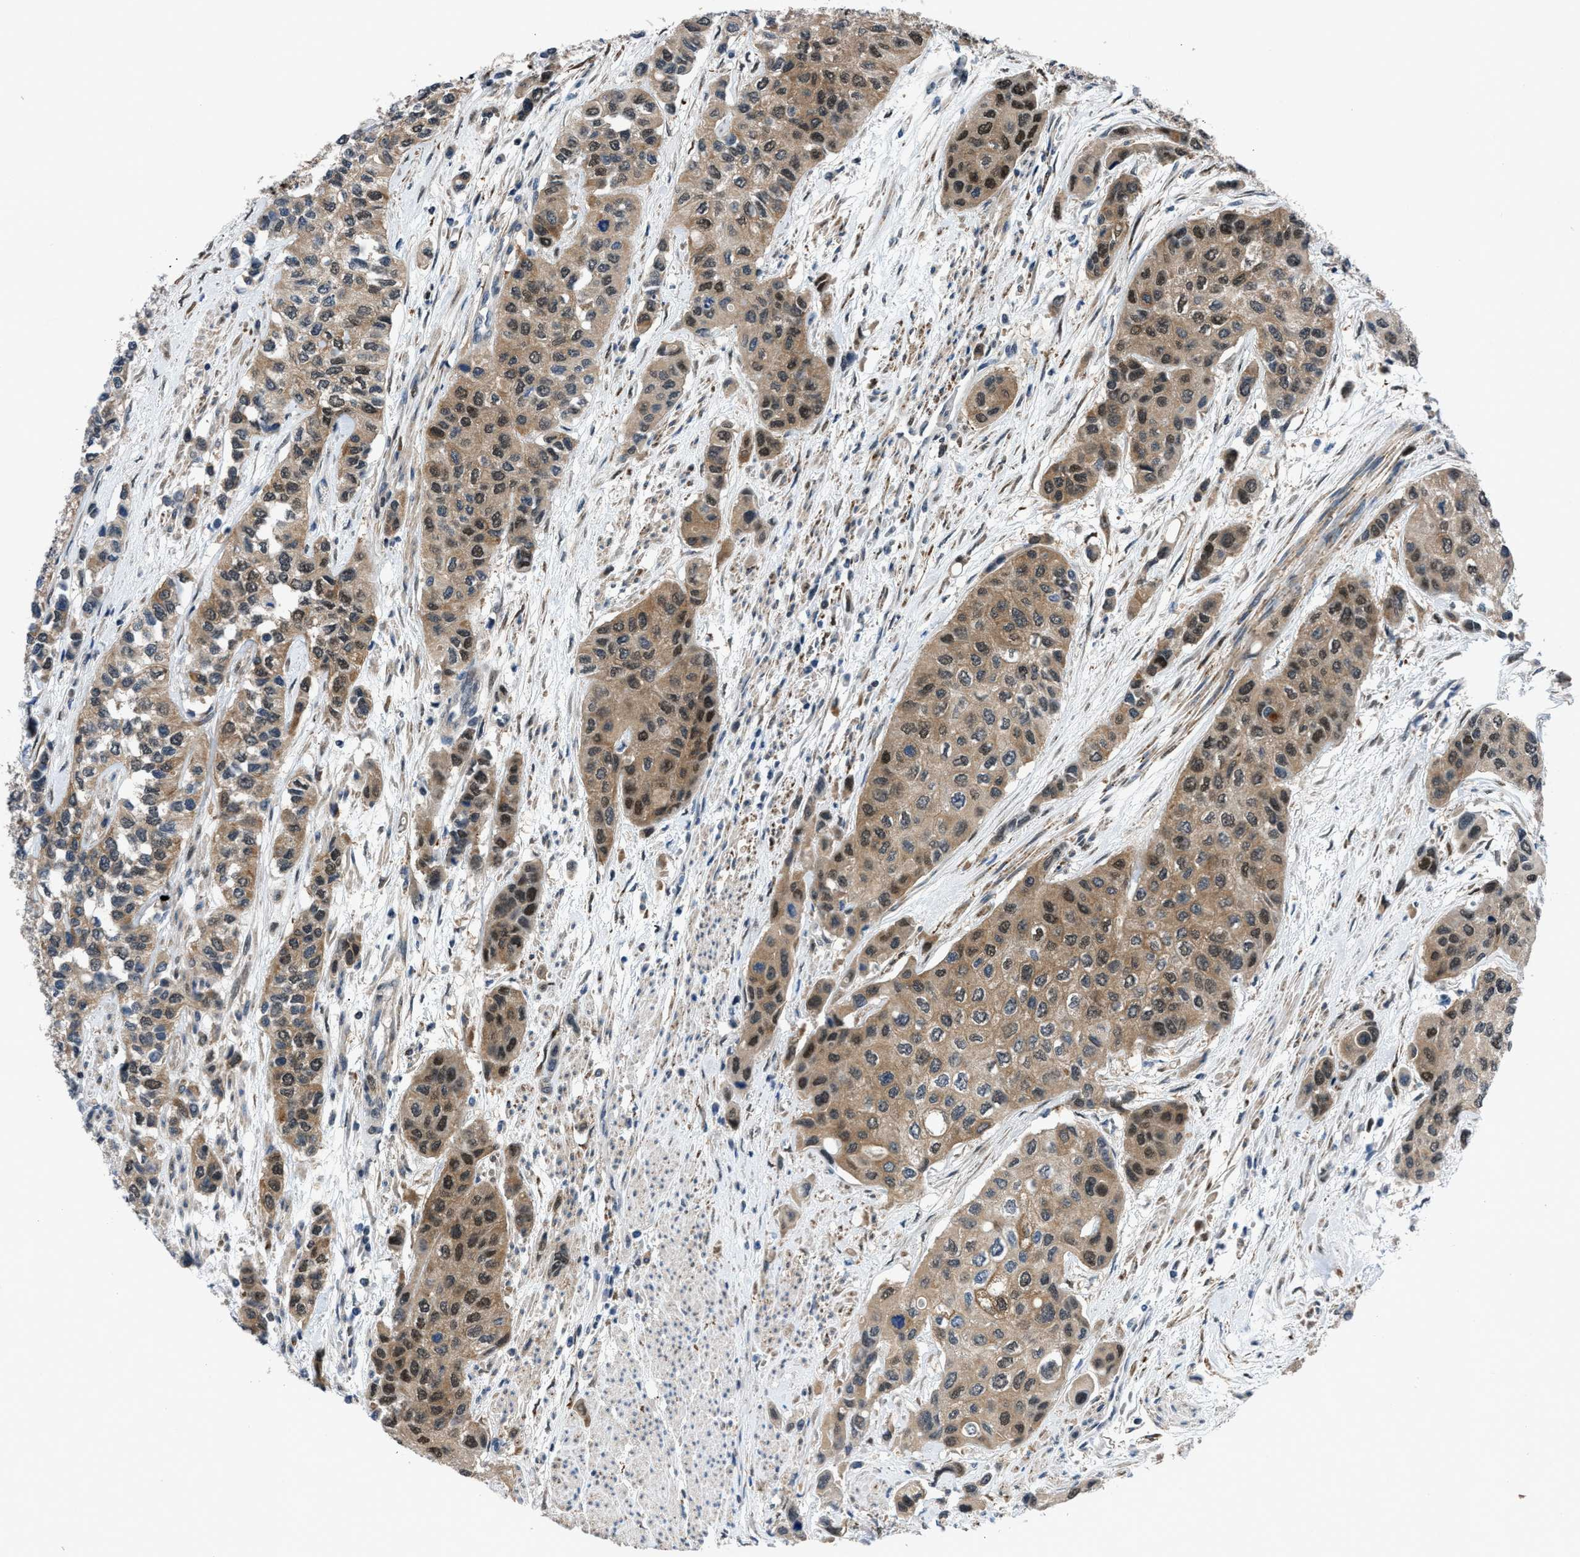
{"staining": {"intensity": "moderate", "quantity": ">75%", "location": "cytoplasmic/membranous,nuclear"}, "tissue": "urothelial cancer", "cell_type": "Tumor cells", "image_type": "cancer", "snomed": [{"axis": "morphology", "description": "Urothelial carcinoma, High grade"}, {"axis": "topography", "description": "Urinary bladder"}], "caption": "Urothelial cancer stained with a protein marker reveals moderate staining in tumor cells.", "gene": "TMEM45B", "patient": {"sex": "female", "age": 56}}